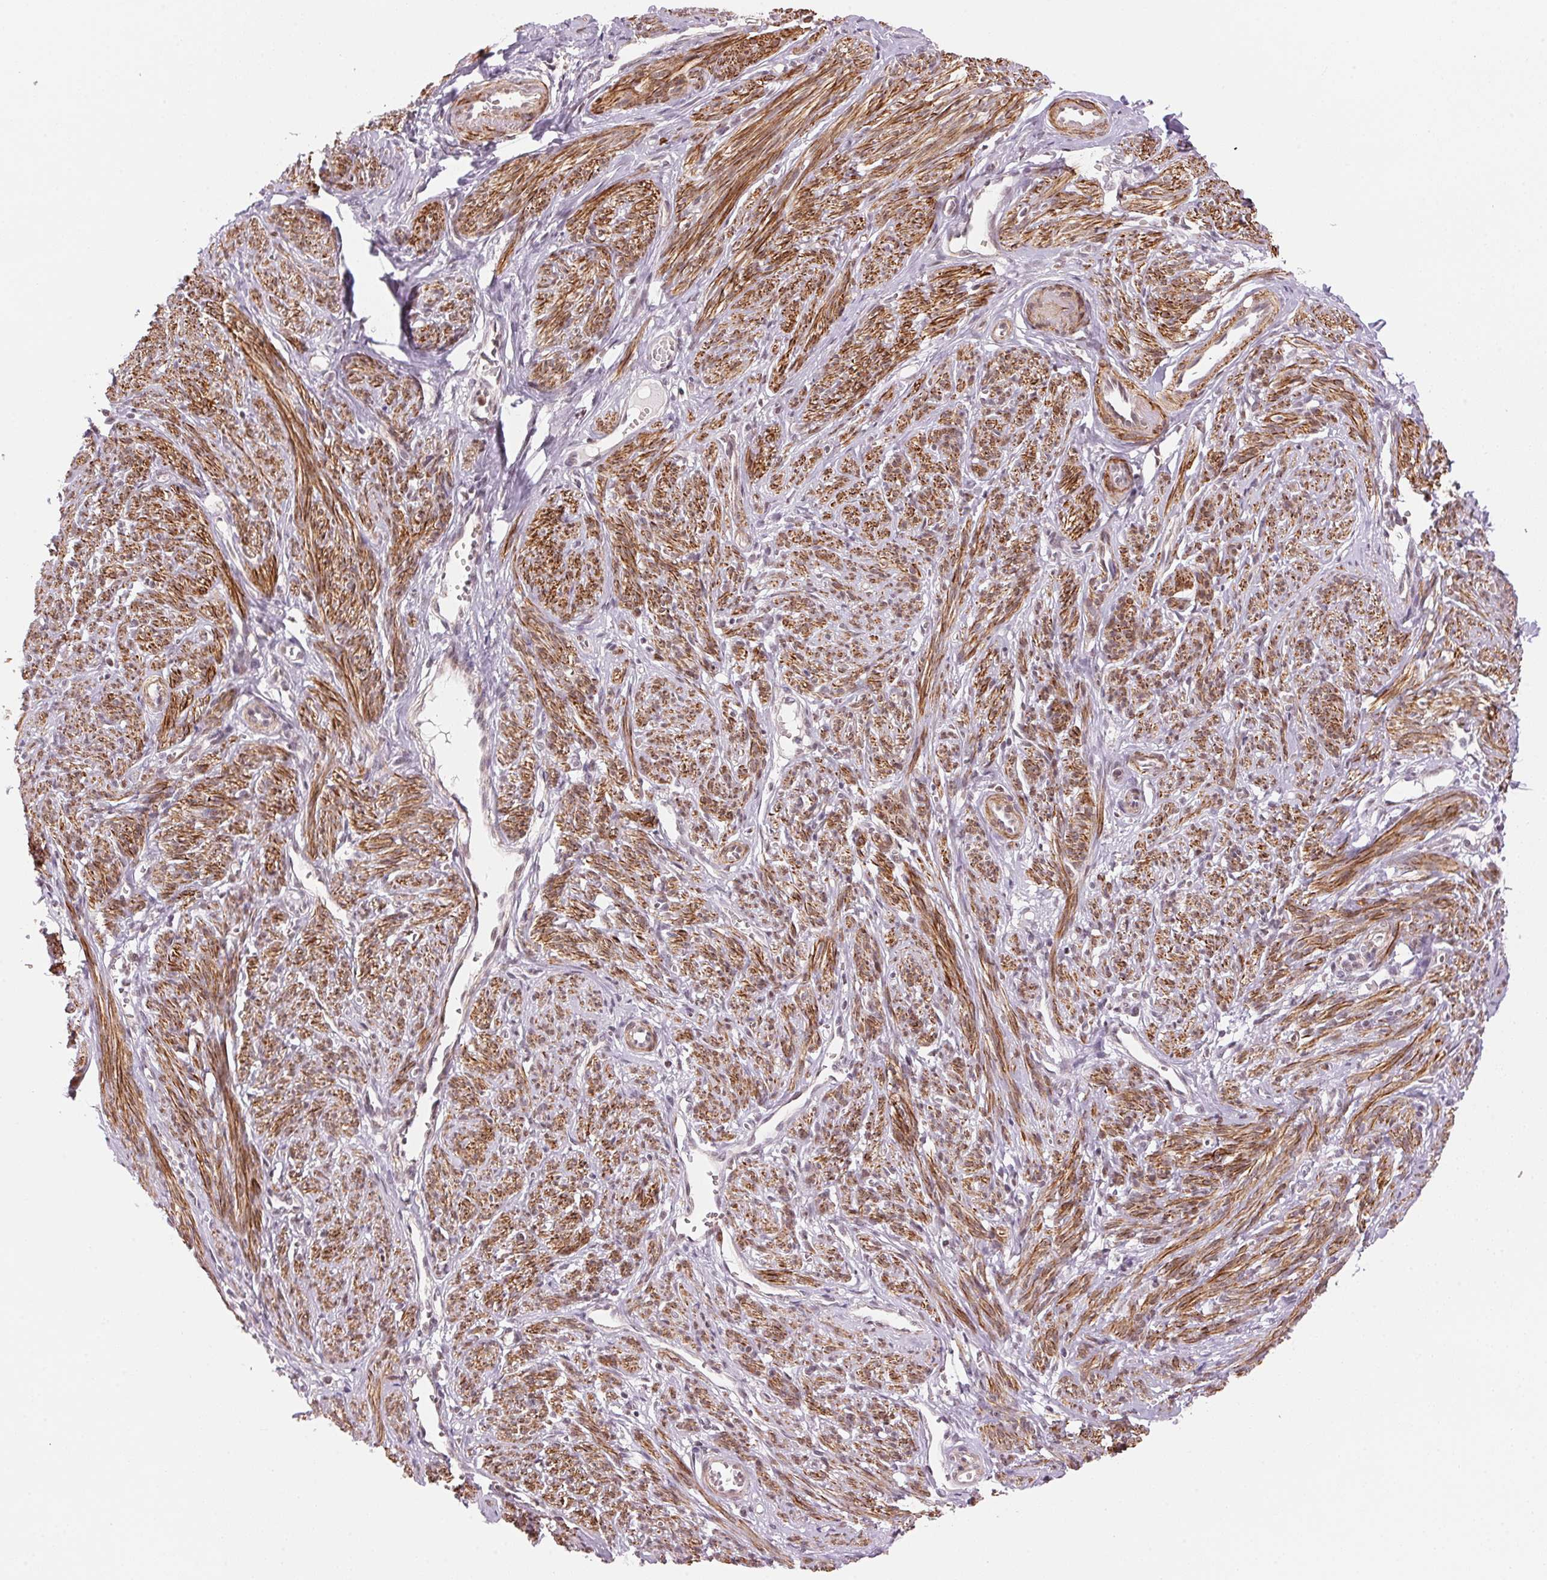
{"staining": {"intensity": "strong", "quantity": ">75%", "location": "cytoplasmic/membranous"}, "tissue": "smooth muscle", "cell_type": "Smooth muscle cells", "image_type": "normal", "snomed": [{"axis": "morphology", "description": "Normal tissue, NOS"}, {"axis": "topography", "description": "Smooth muscle"}], "caption": "Protein staining shows strong cytoplasmic/membranous positivity in about >75% of smooth muscle cells in unremarkable smooth muscle.", "gene": "HNRNPDL", "patient": {"sex": "female", "age": 65}}